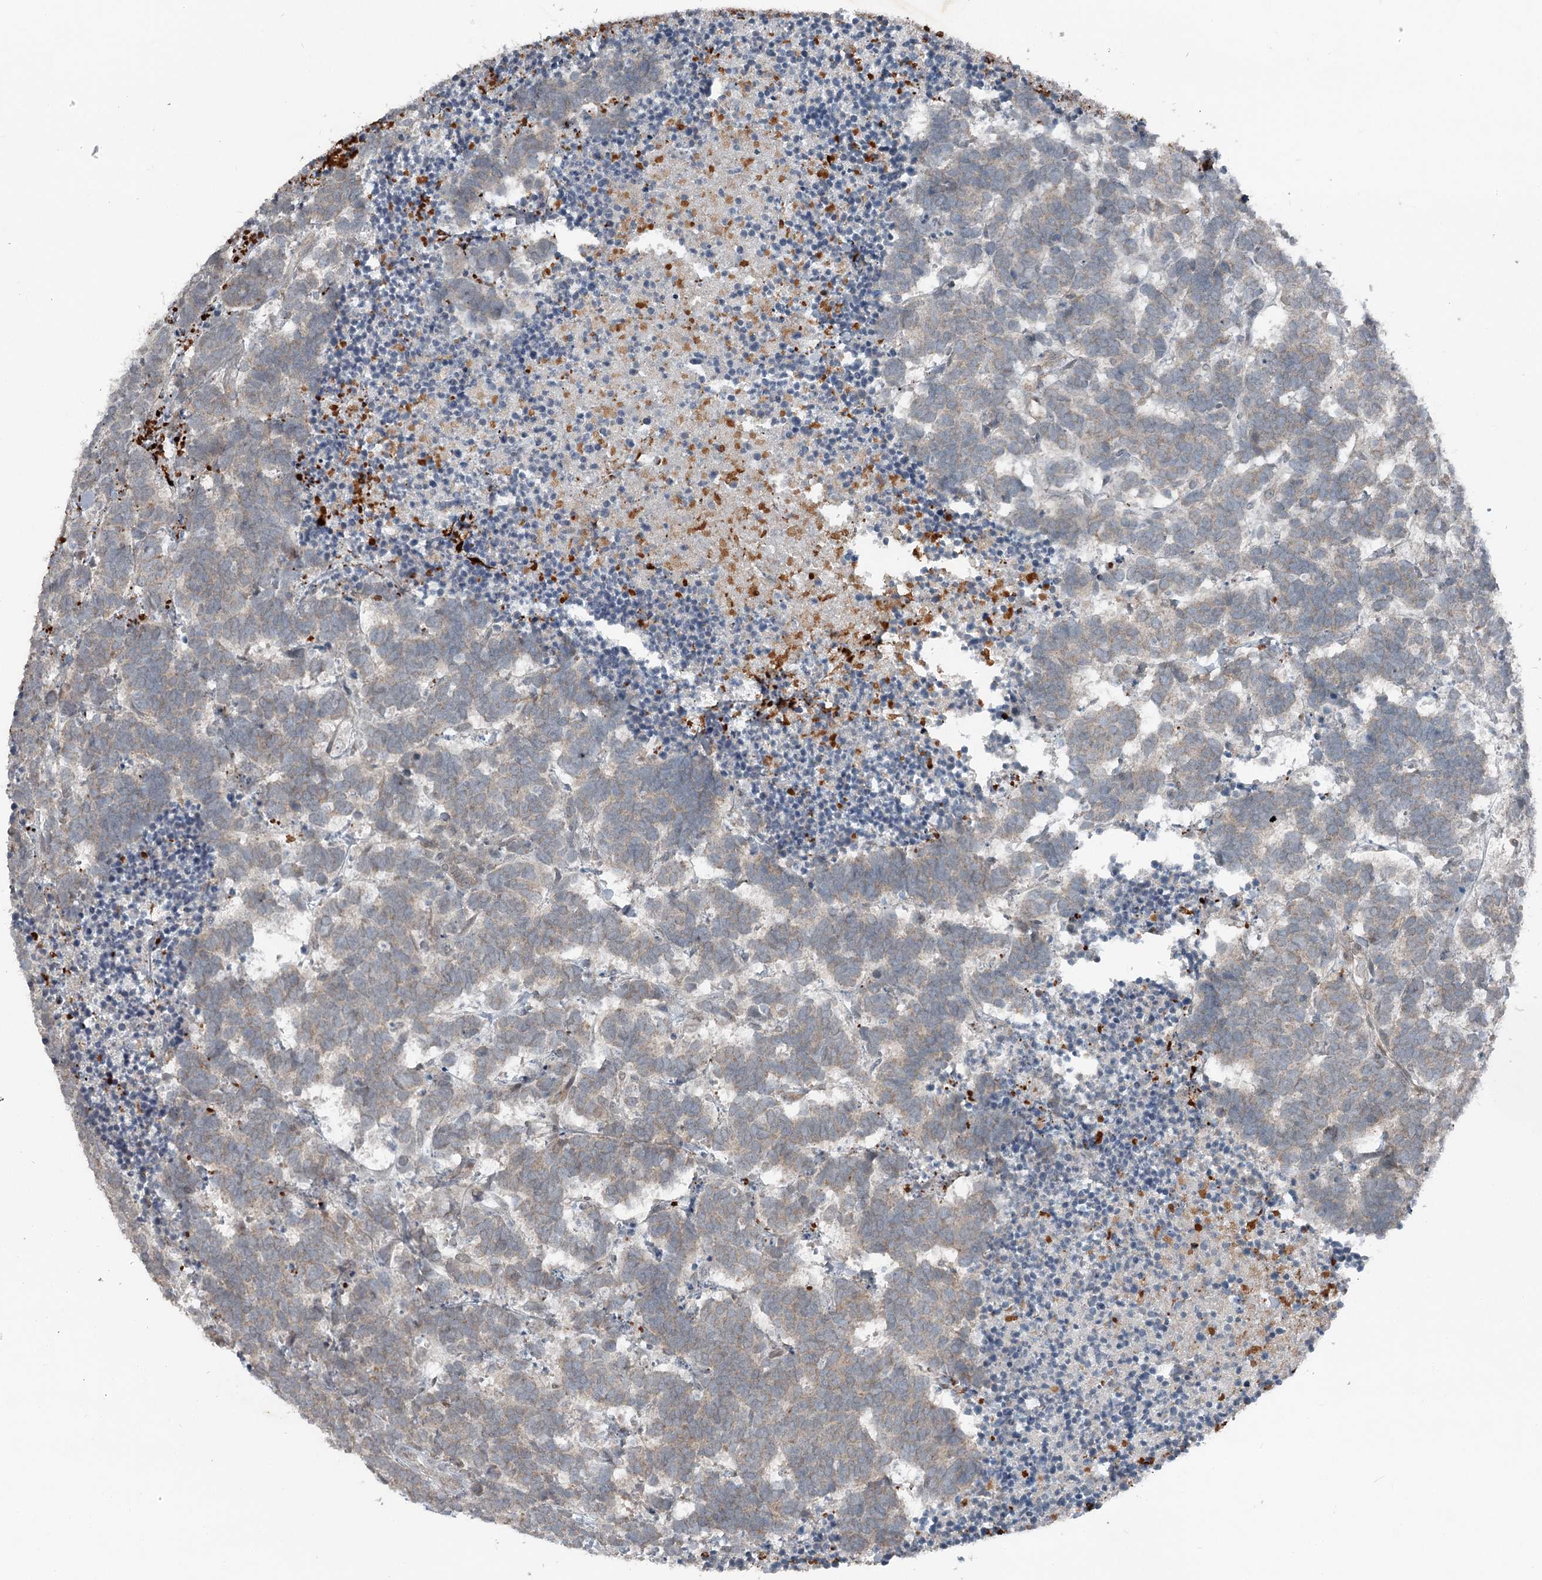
{"staining": {"intensity": "negative", "quantity": "none", "location": "none"}, "tissue": "carcinoid", "cell_type": "Tumor cells", "image_type": "cancer", "snomed": [{"axis": "morphology", "description": "Carcinoma, NOS"}, {"axis": "morphology", "description": "Carcinoid, malignant, NOS"}, {"axis": "topography", "description": "Urinary bladder"}], "caption": "Image shows no significant protein staining in tumor cells of malignant carcinoid.", "gene": "SLC39A8", "patient": {"sex": "male", "age": 57}}